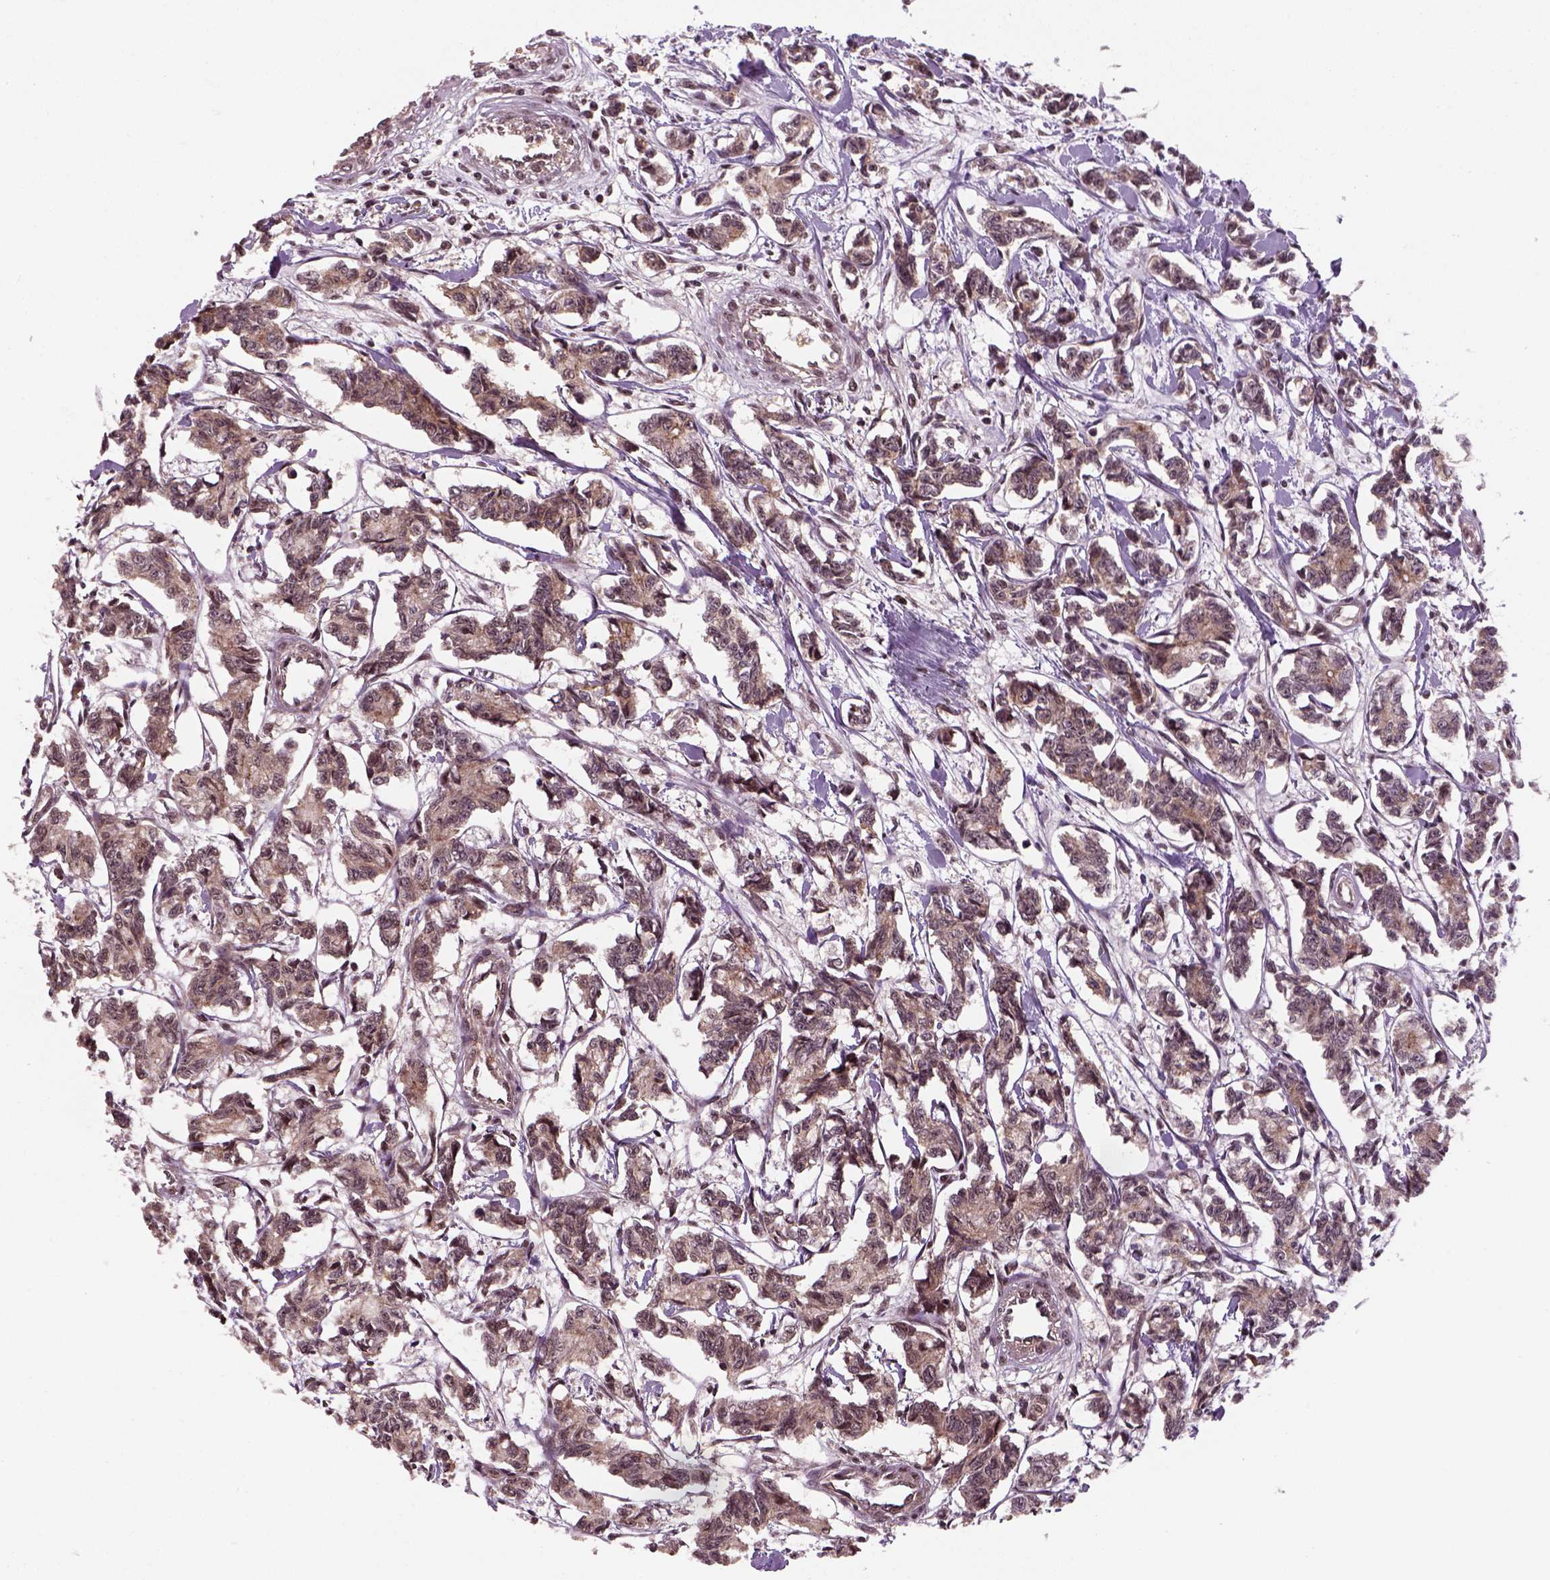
{"staining": {"intensity": "moderate", "quantity": ">75%", "location": "cytoplasmic/membranous"}, "tissue": "carcinoid", "cell_type": "Tumor cells", "image_type": "cancer", "snomed": [{"axis": "morphology", "description": "Carcinoid, malignant, NOS"}, {"axis": "topography", "description": "Kidney"}], "caption": "Brown immunohistochemical staining in carcinoid exhibits moderate cytoplasmic/membranous staining in approximately >75% of tumor cells. Immunohistochemistry (ihc) stains the protein in brown and the nuclei are stained blue.", "gene": "NUDT9", "patient": {"sex": "female", "age": 41}}